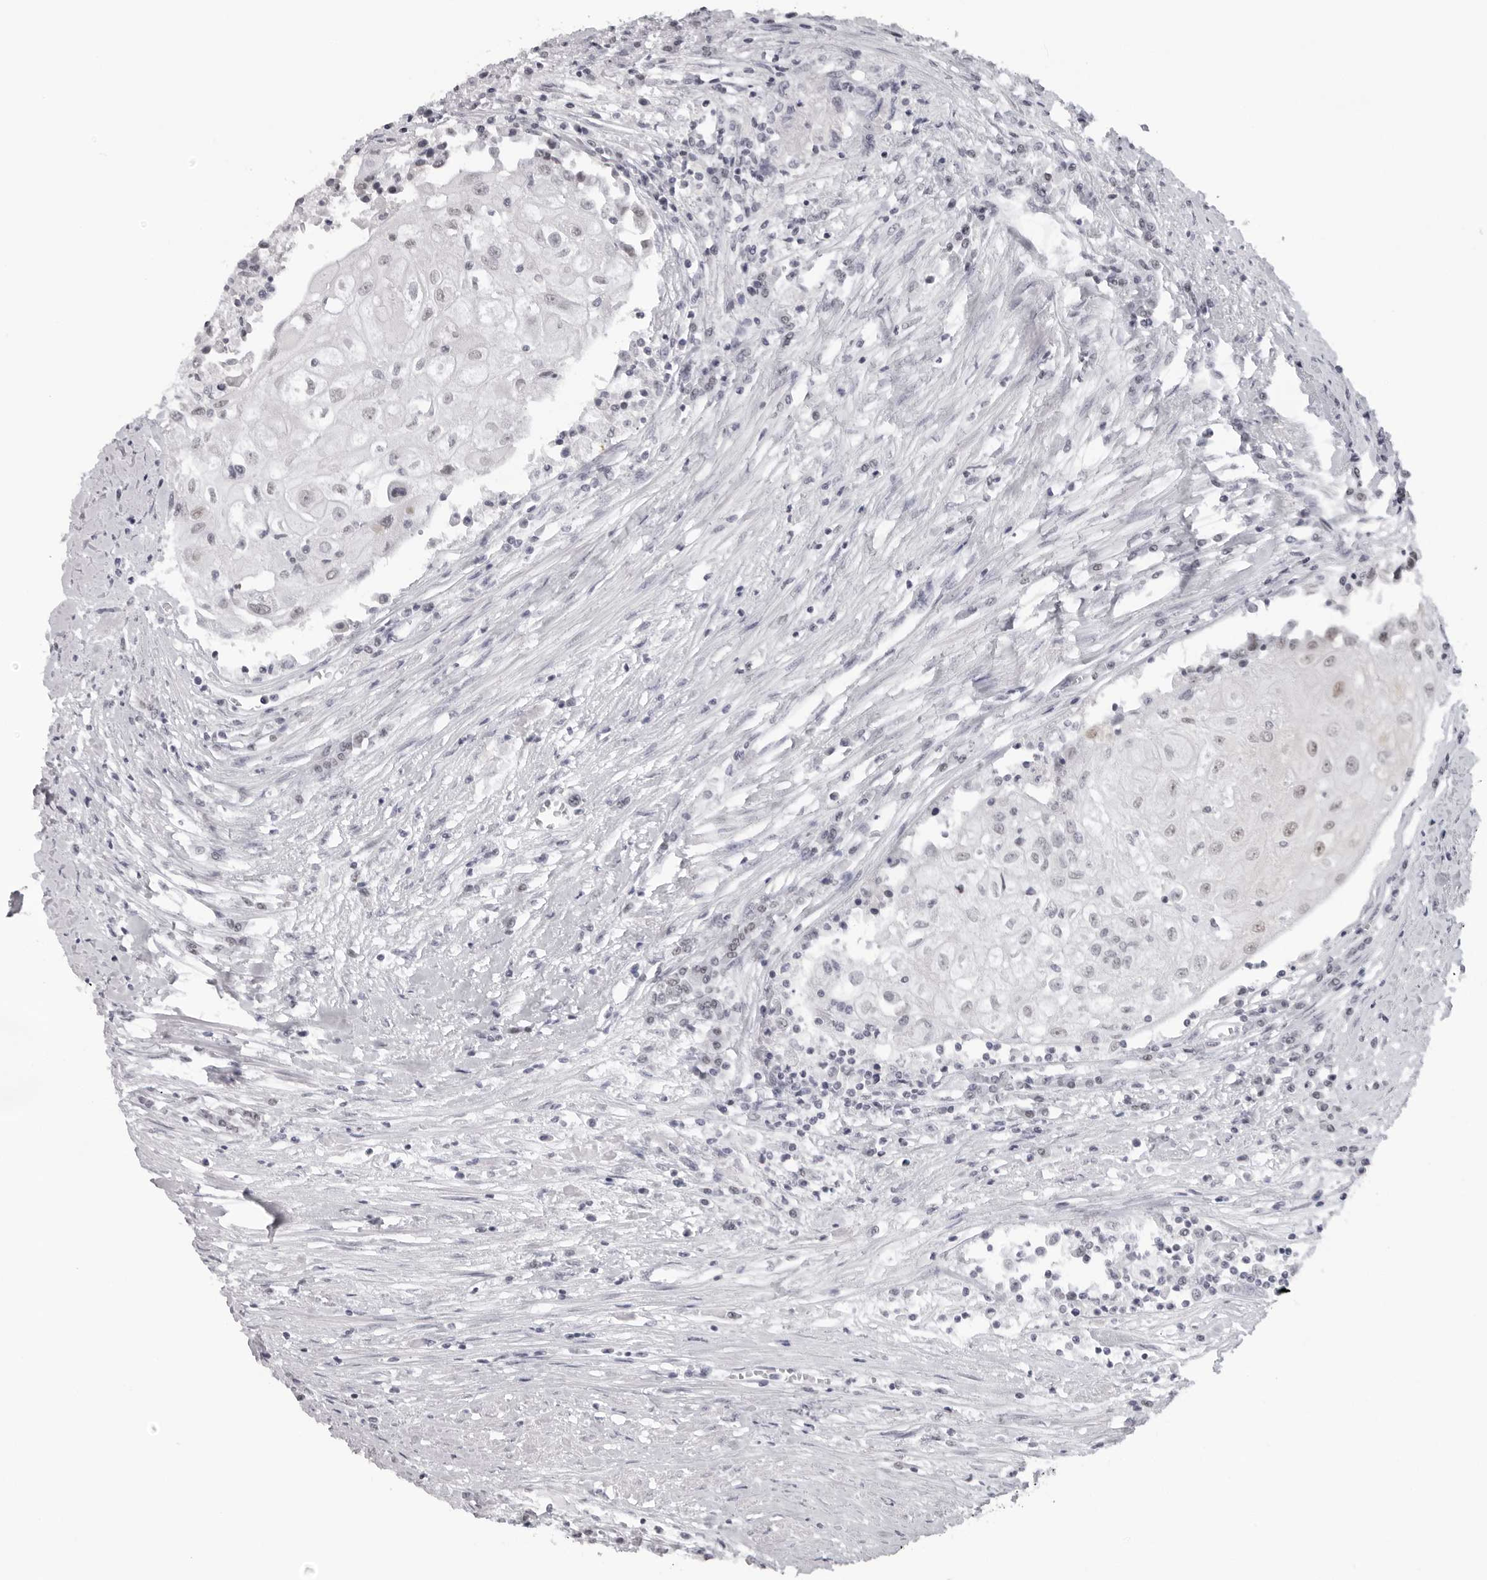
{"staining": {"intensity": "weak", "quantity": "25%-75%", "location": "nuclear"}, "tissue": "urothelial cancer", "cell_type": "Tumor cells", "image_type": "cancer", "snomed": [{"axis": "morphology", "description": "Urothelial carcinoma, High grade"}, {"axis": "topography", "description": "Urinary bladder"}], "caption": "Immunohistochemistry (IHC) histopathology image of neoplastic tissue: urothelial cancer stained using immunohistochemistry displays low levels of weak protein expression localized specifically in the nuclear of tumor cells, appearing as a nuclear brown color.", "gene": "ESPN", "patient": {"sex": "female", "age": 85}}